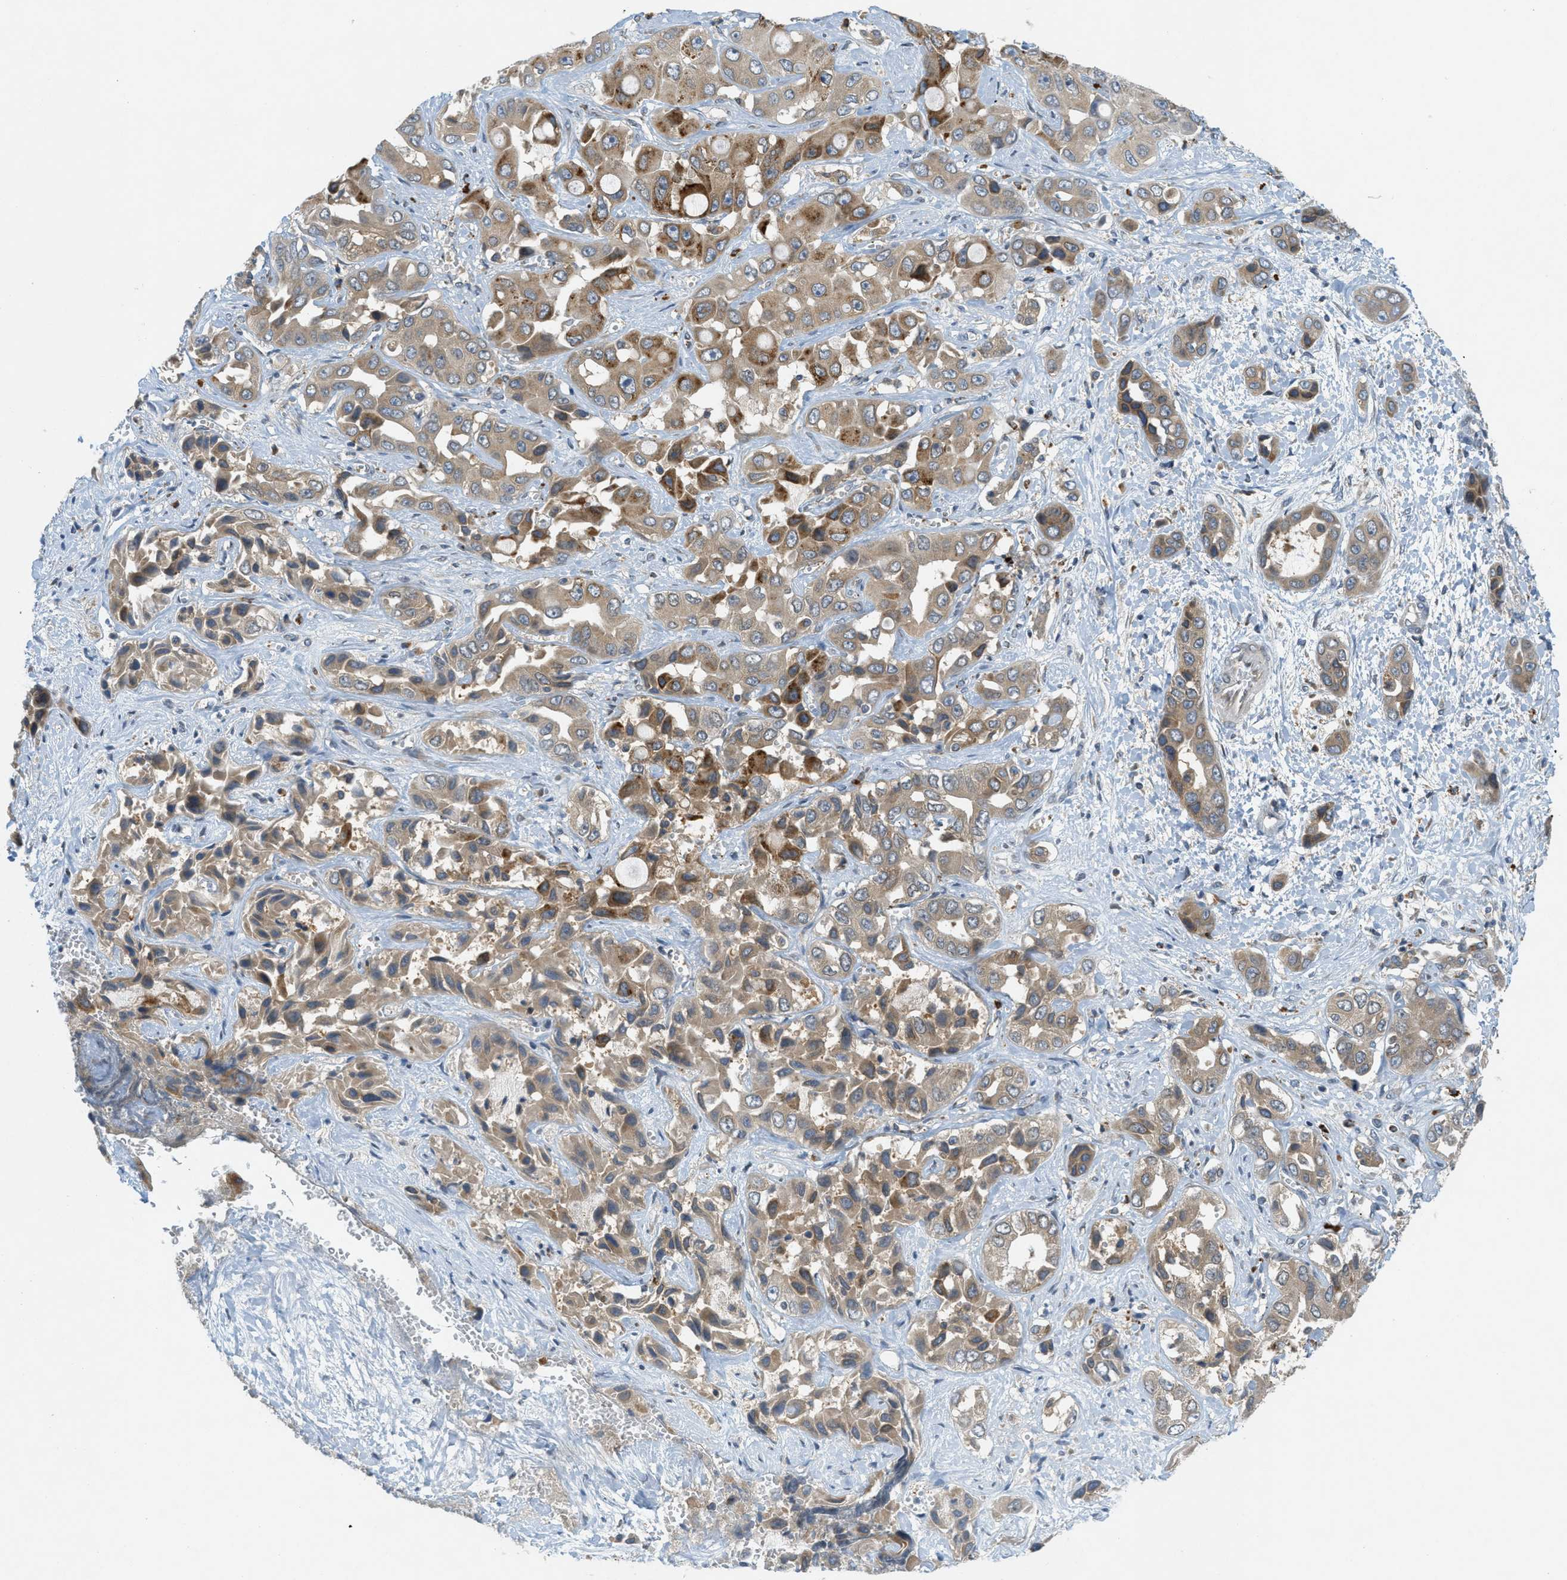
{"staining": {"intensity": "moderate", "quantity": ">75%", "location": "cytoplasmic/membranous"}, "tissue": "liver cancer", "cell_type": "Tumor cells", "image_type": "cancer", "snomed": [{"axis": "morphology", "description": "Cholangiocarcinoma"}, {"axis": "topography", "description": "Liver"}], "caption": "Liver cancer (cholangiocarcinoma) stained with DAB (3,3'-diaminobenzidine) IHC reveals medium levels of moderate cytoplasmic/membranous staining in about >75% of tumor cells.", "gene": "SIGMAR1", "patient": {"sex": "female", "age": 52}}